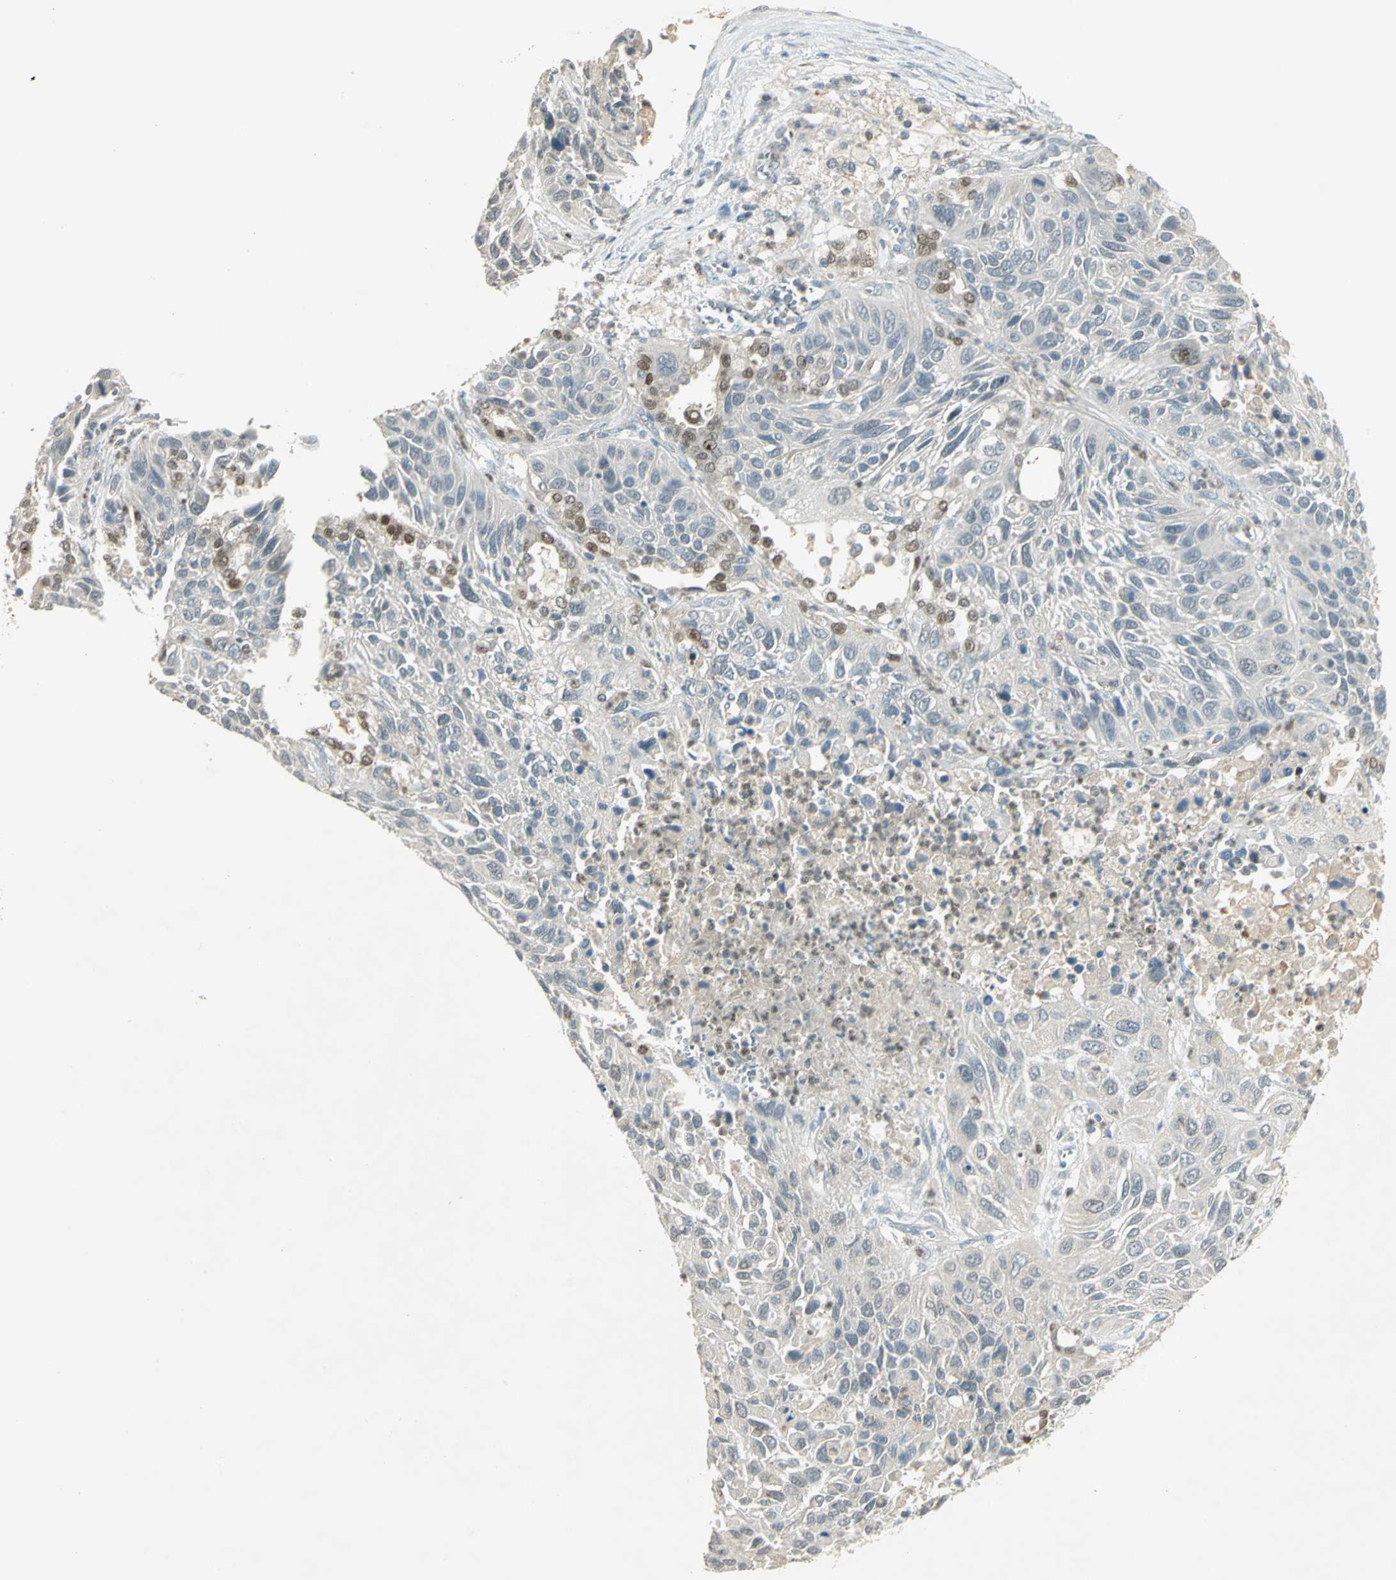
{"staining": {"intensity": "weak", "quantity": "<25%", "location": "nuclear"}, "tissue": "lung cancer", "cell_type": "Tumor cells", "image_type": "cancer", "snomed": [{"axis": "morphology", "description": "Squamous cell carcinoma, NOS"}, {"axis": "topography", "description": "Lung"}], "caption": "A photomicrograph of lung cancer (squamous cell carcinoma) stained for a protein shows no brown staining in tumor cells.", "gene": "BIRC2", "patient": {"sex": "female", "age": 76}}